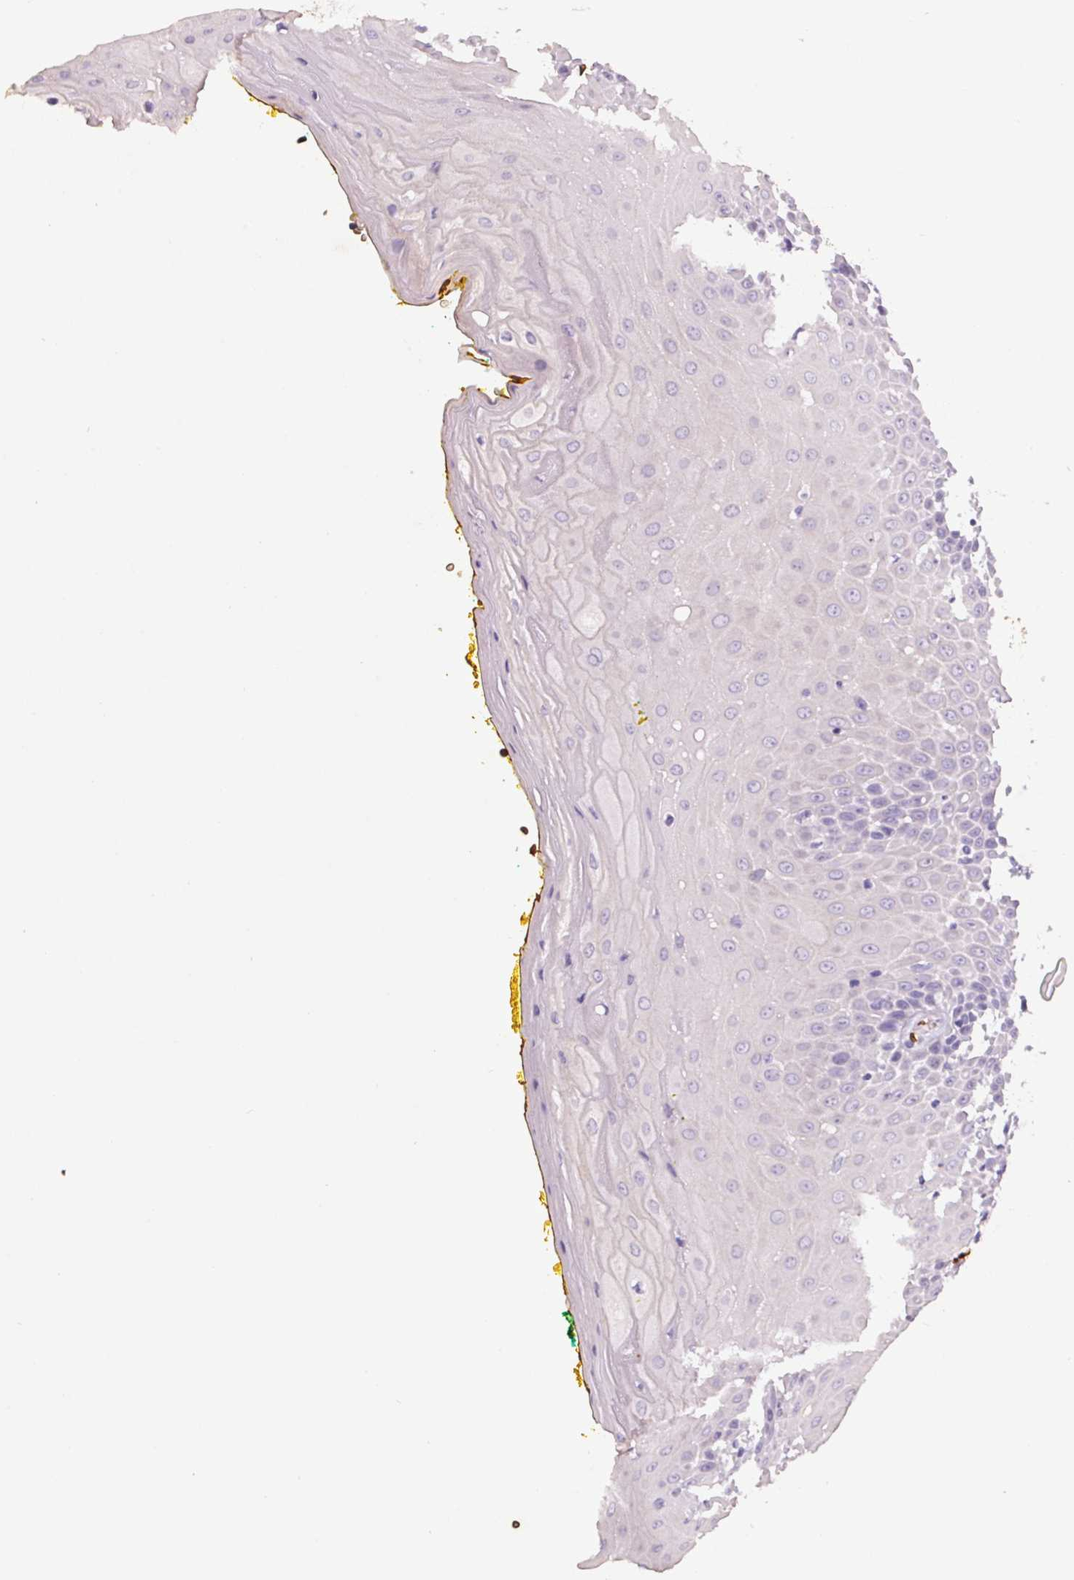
{"staining": {"intensity": "negative", "quantity": "none", "location": "none"}, "tissue": "oral mucosa", "cell_type": "Squamous epithelial cells", "image_type": "normal", "snomed": [{"axis": "morphology", "description": "Normal tissue, NOS"}, {"axis": "morphology", "description": "Squamous cell carcinoma, NOS"}, {"axis": "topography", "description": "Oral tissue"}, {"axis": "topography", "description": "Head-Neck"}], "caption": "This is a micrograph of immunohistochemistry (IHC) staining of normal oral mucosa, which shows no staining in squamous epithelial cells.", "gene": "HBQ1", "patient": {"sex": "female", "age": 70}}